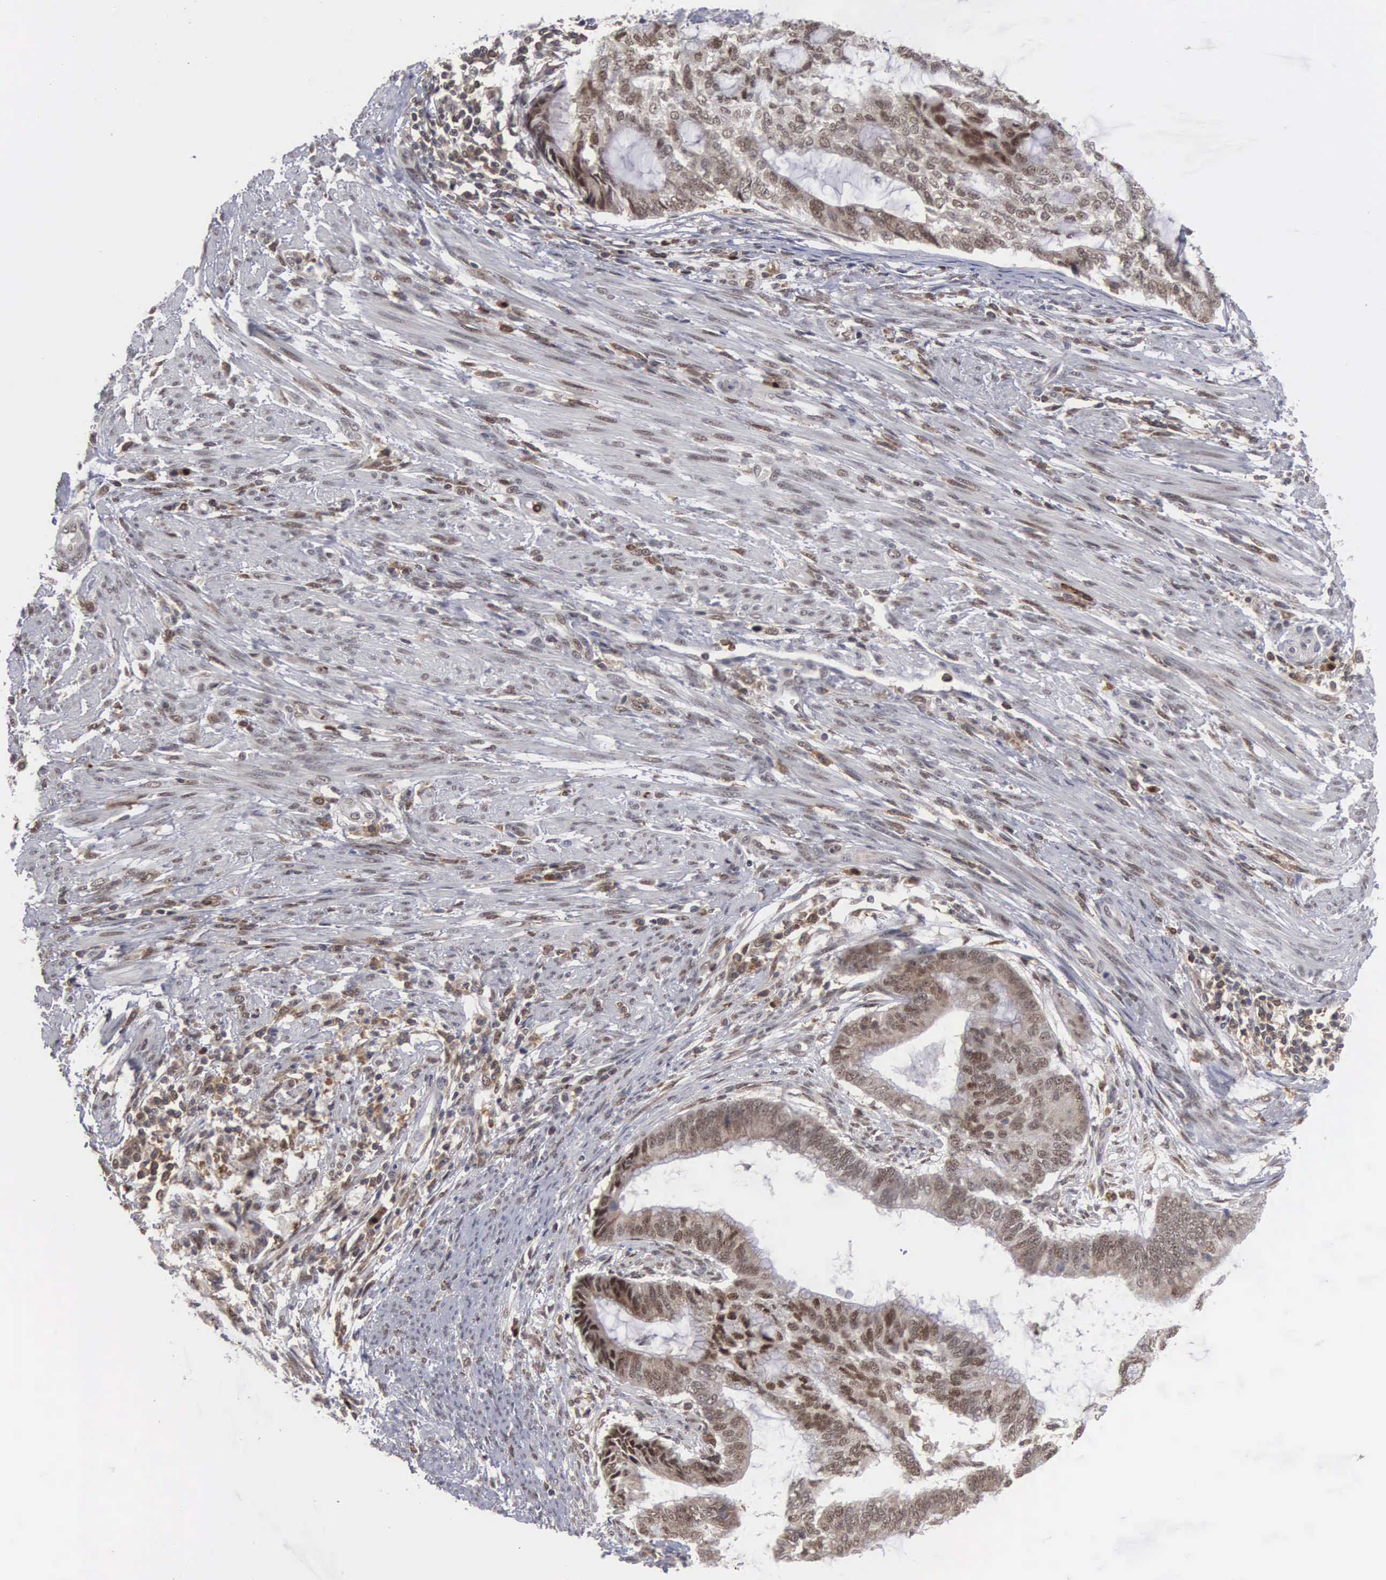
{"staining": {"intensity": "moderate", "quantity": ">75%", "location": "cytoplasmic/membranous,nuclear"}, "tissue": "endometrial cancer", "cell_type": "Tumor cells", "image_type": "cancer", "snomed": [{"axis": "morphology", "description": "Adenocarcinoma, NOS"}, {"axis": "topography", "description": "Endometrium"}], "caption": "A brown stain labels moderate cytoplasmic/membranous and nuclear staining of a protein in endometrial cancer tumor cells.", "gene": "TRMT5", "patient": {"sex": "female", "age": 63}}